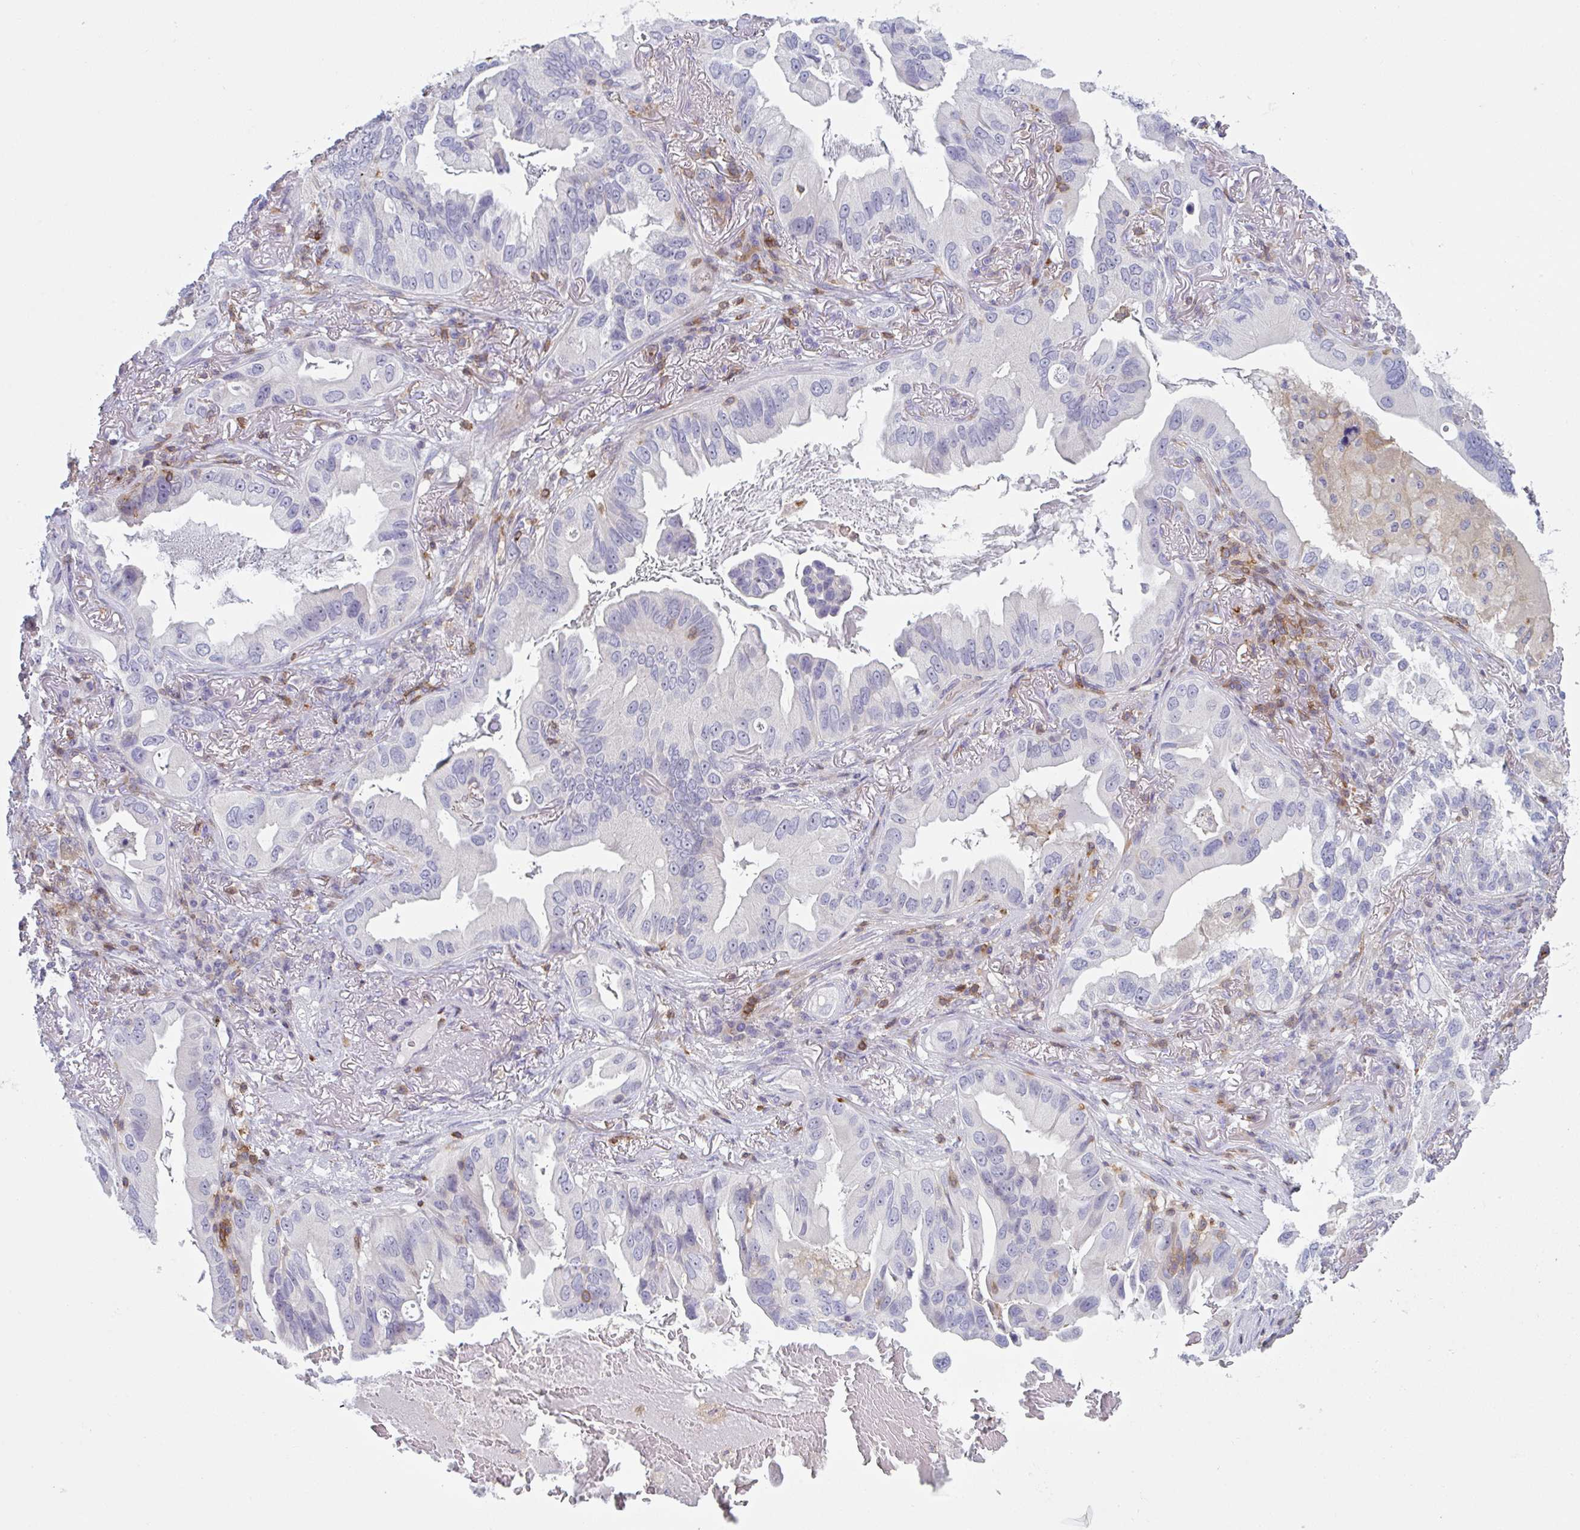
{"staining": {"intensity": "negative", "quantity": "none", "location": "none"}, "tissue": "lung cancer", "cell_type": "Tumor cells", "image_type": "cancer", "snomed": [{"axis": "morphology", "description": "Adenocarcinoma, NOS"}, {"axis": "topography", "description": "Lung"}], "caption": "Tumor cells show no significant protein staining in lung cancer (adenocarcinoma). The staining is performed using DAB (3,3'-diaminobenzidine) brown chromogen with nuclei counter-stained in using hematoxylin.", "gene": "CD80", "patient": {"sex": "female", "age": 69}}